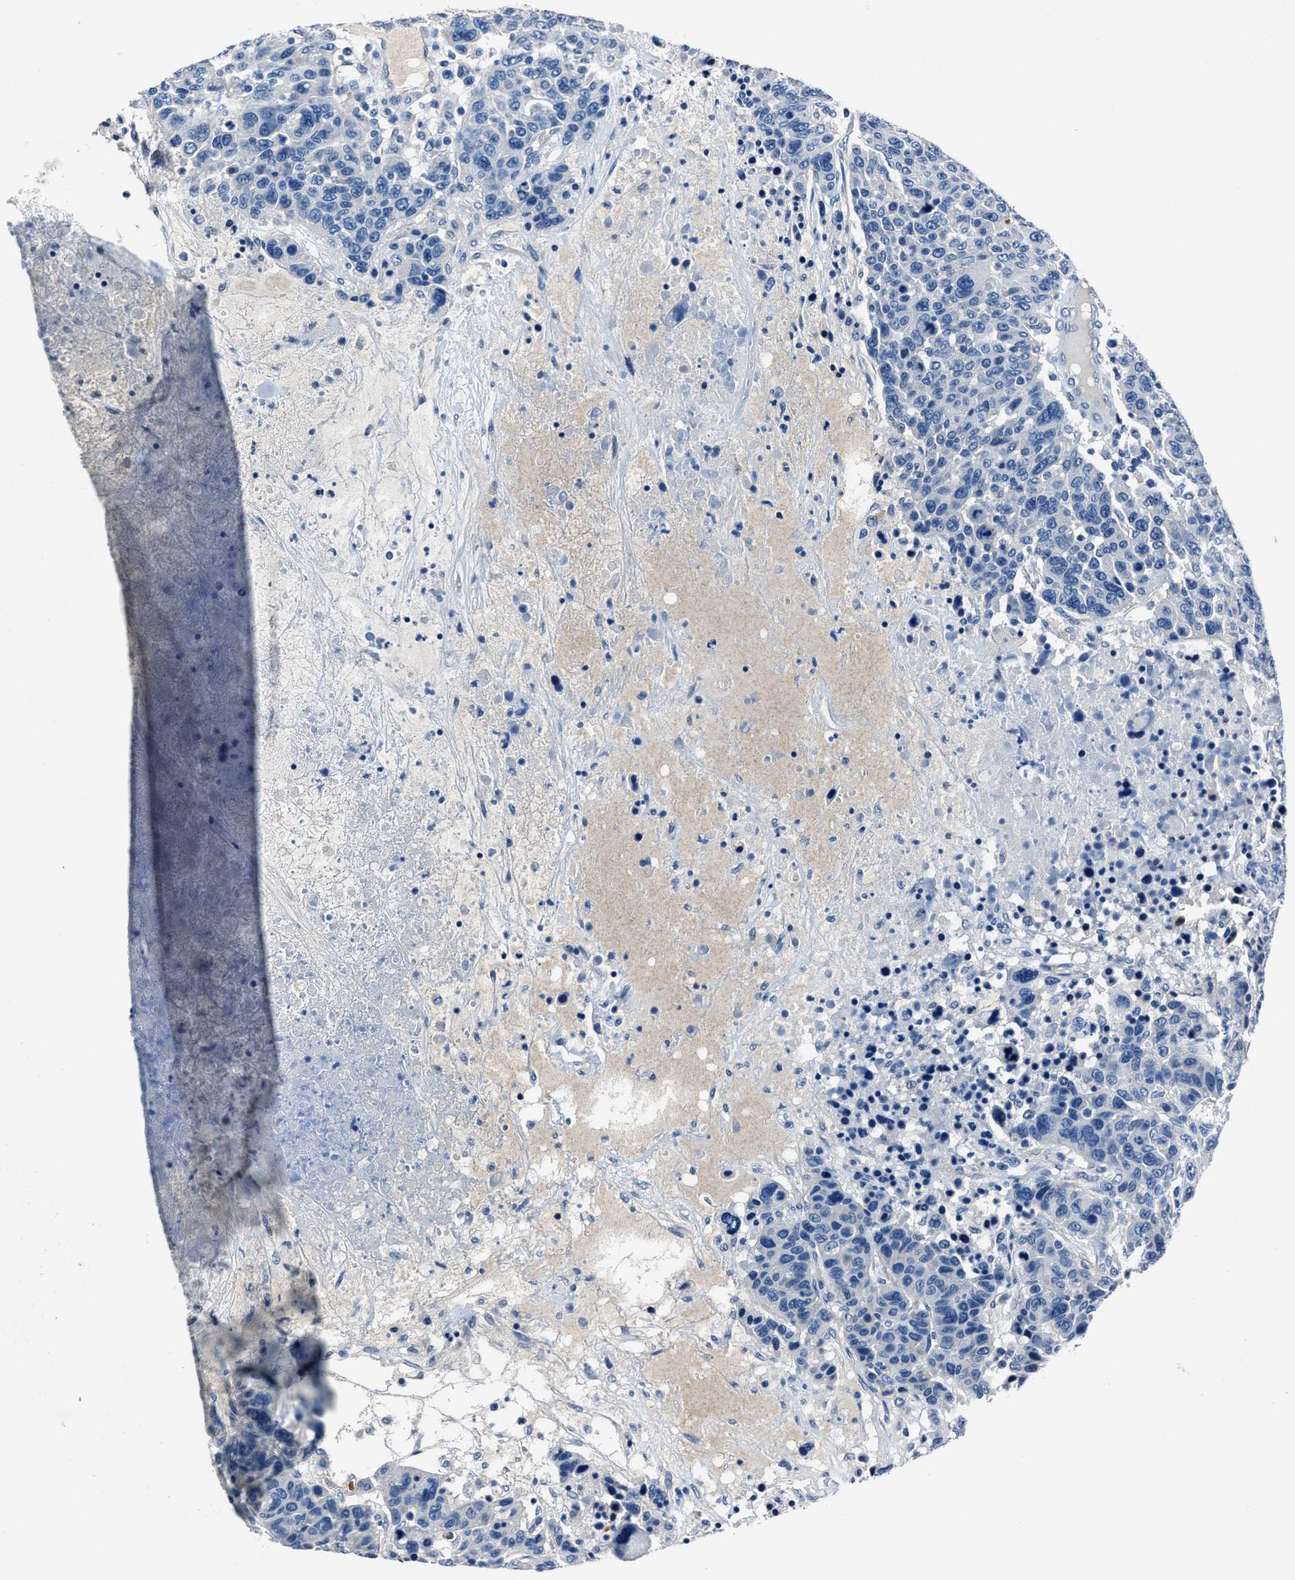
{"staining": {"intensity": "negative", "quantity": "none", "location": "none"}, "tissue": "breast cancer", "cell_type": "Tumor cells", "image_type": "cancer", "snomed": [{"axis": "morphology", "description": "Duct carcinoma"}, {"axis": "topography", "description": "Breast"}], "caption": "An IHC photomicrograph of breast infiltrating ductal carcinoma is shown. There is no staining in tumor cells of breast infiltrating ductal carcinoma. (DAB (3,3'-diaminobenzidine) IHC, high magnification).", "gene": "NACAD", "patient": {"sex": "female", "age": 37}}